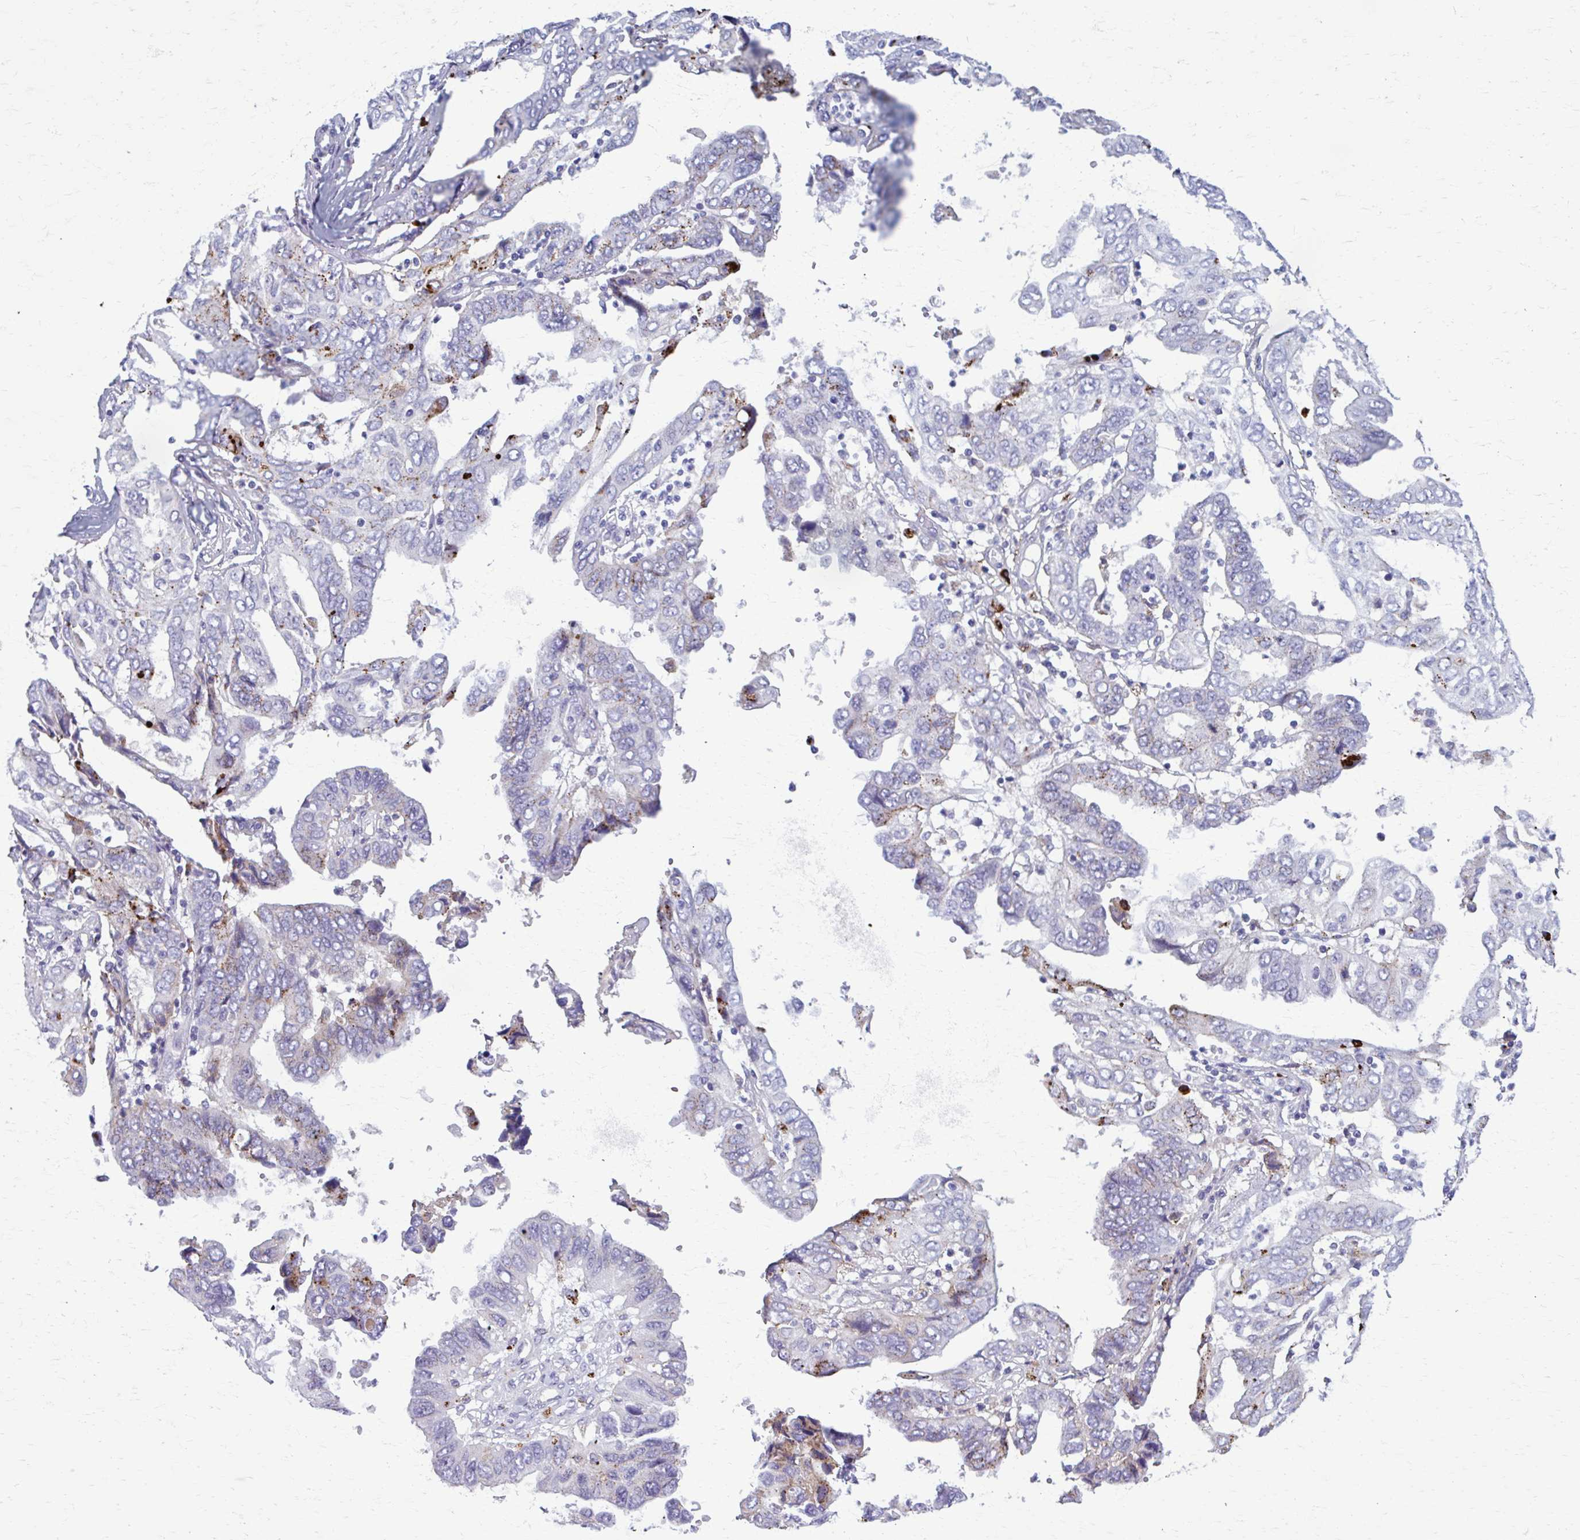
{"staining": {"intensity": "moderate", "quantity": "<25%", "location": "cytoplasmic/membranous"}, "tissue": "ovarian cancer", "cell_type": "Tumor cells", "image_type": "cancer", "snomed": [{"axis": "morphology", "description": "Cystadenocarcinoma, serous, NOS"}, {"axis": "topography", "description": "Ovary"}], "caption": "IHC histopathology image of serous cystadenocarcinoma (ovarian) stained for a protein (brown), which displays low levels of moderate cytoplasmic/membranous positivity in about <25% of tumor cells.", "gene": "C12orf71", "patient": {"sex": "female", "age": 79}}